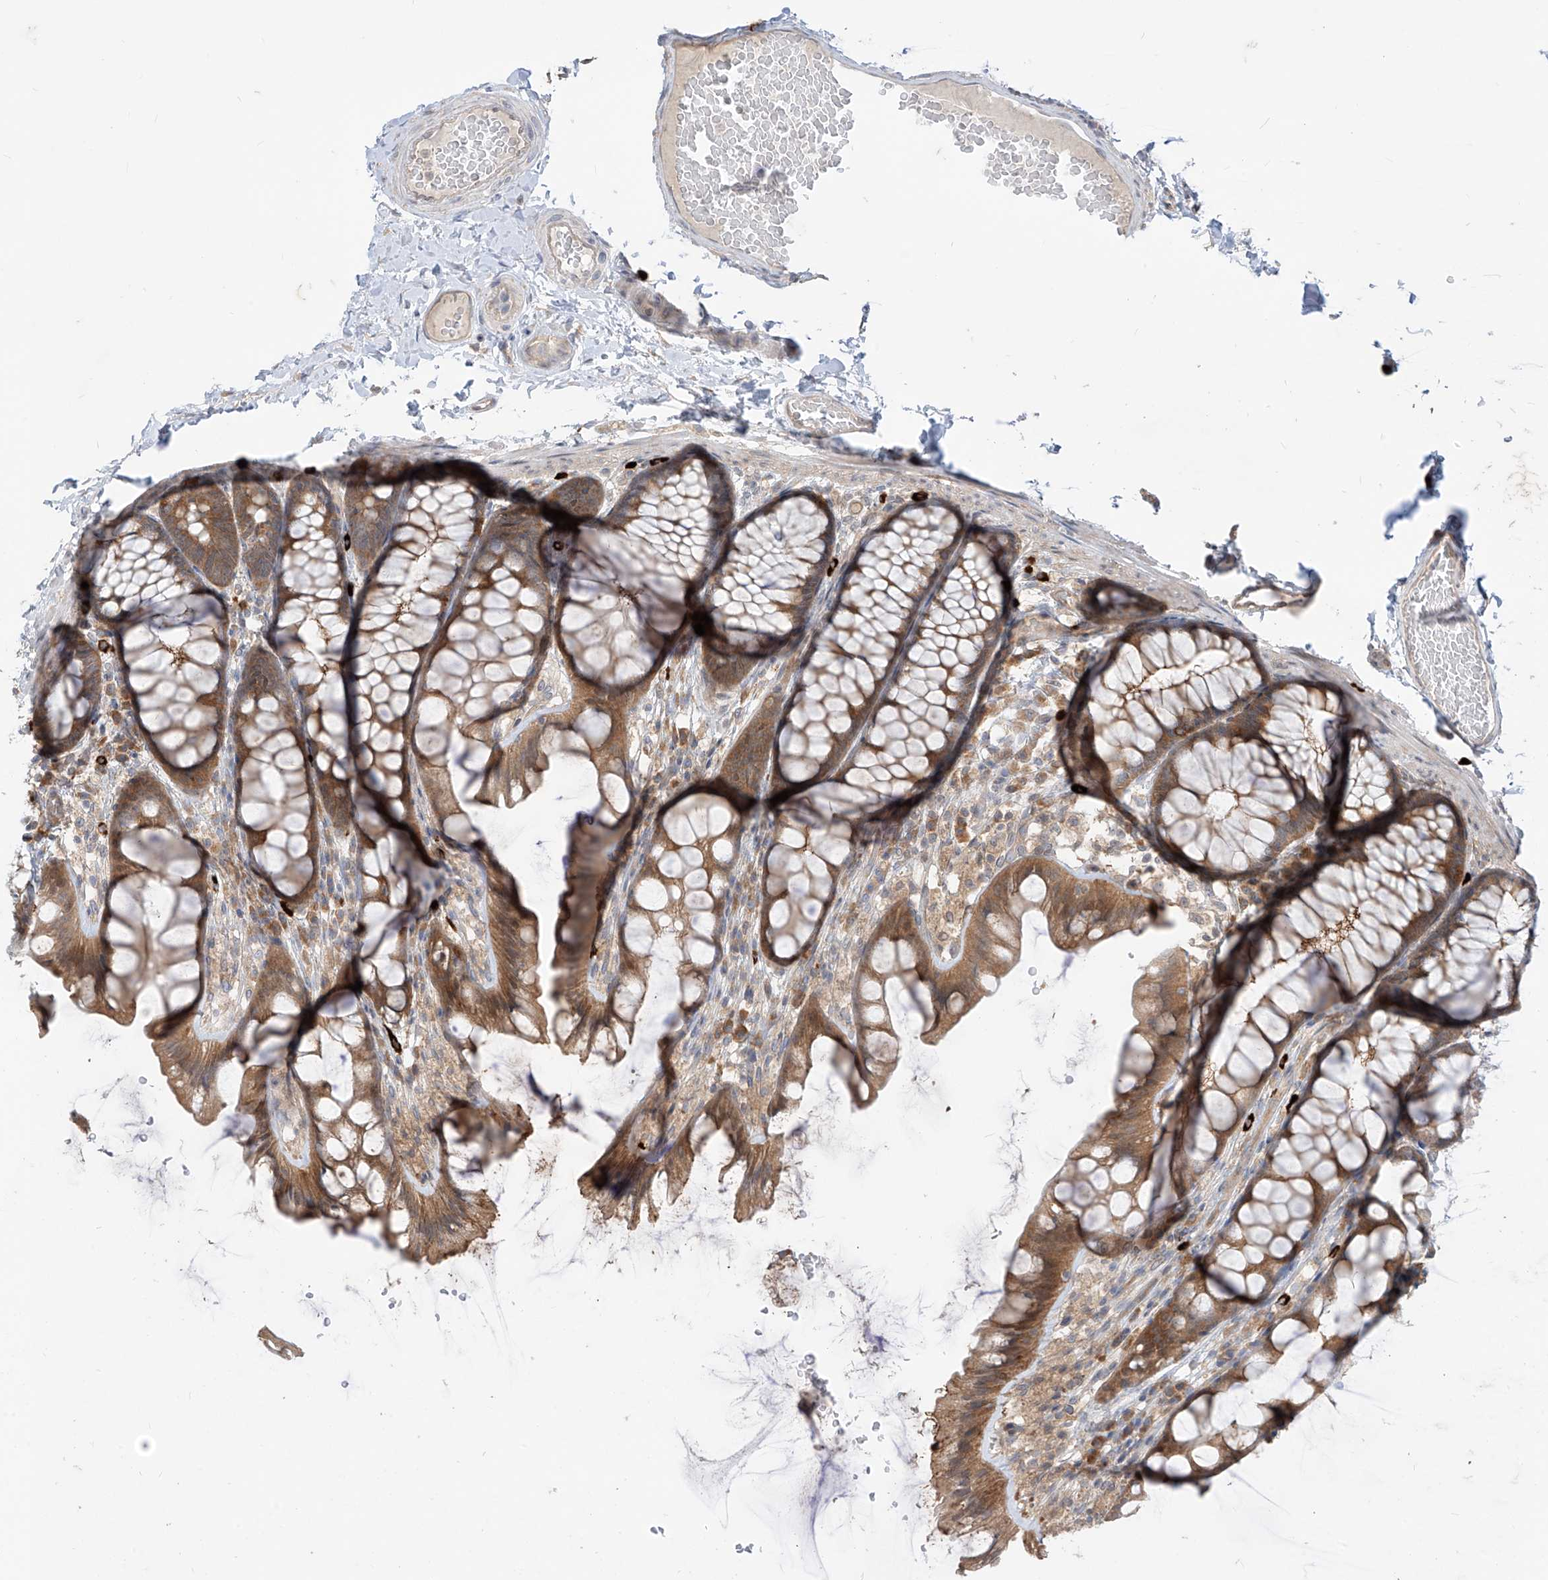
{"staining": {"intensity": "moderate", "quantity": ">75%", "location": "cytoplasmic/membranous"}, "tissue": "colon", "cell_type": "Endothelial cells", "image_type": "normal", "snomed": [{"axis": "morphology", "description": "Normal tissue, NOS"}, {"axis": "topography", "description": "Colon"}], "caption": "Brown immunohistochemical staining in unremarkable human colon reveals moderate cytoplasmic/membranous expression in about >75% of endothelial cells.", "gene": "MTUS2", "patient": {"sex": "male", "age": 47}}